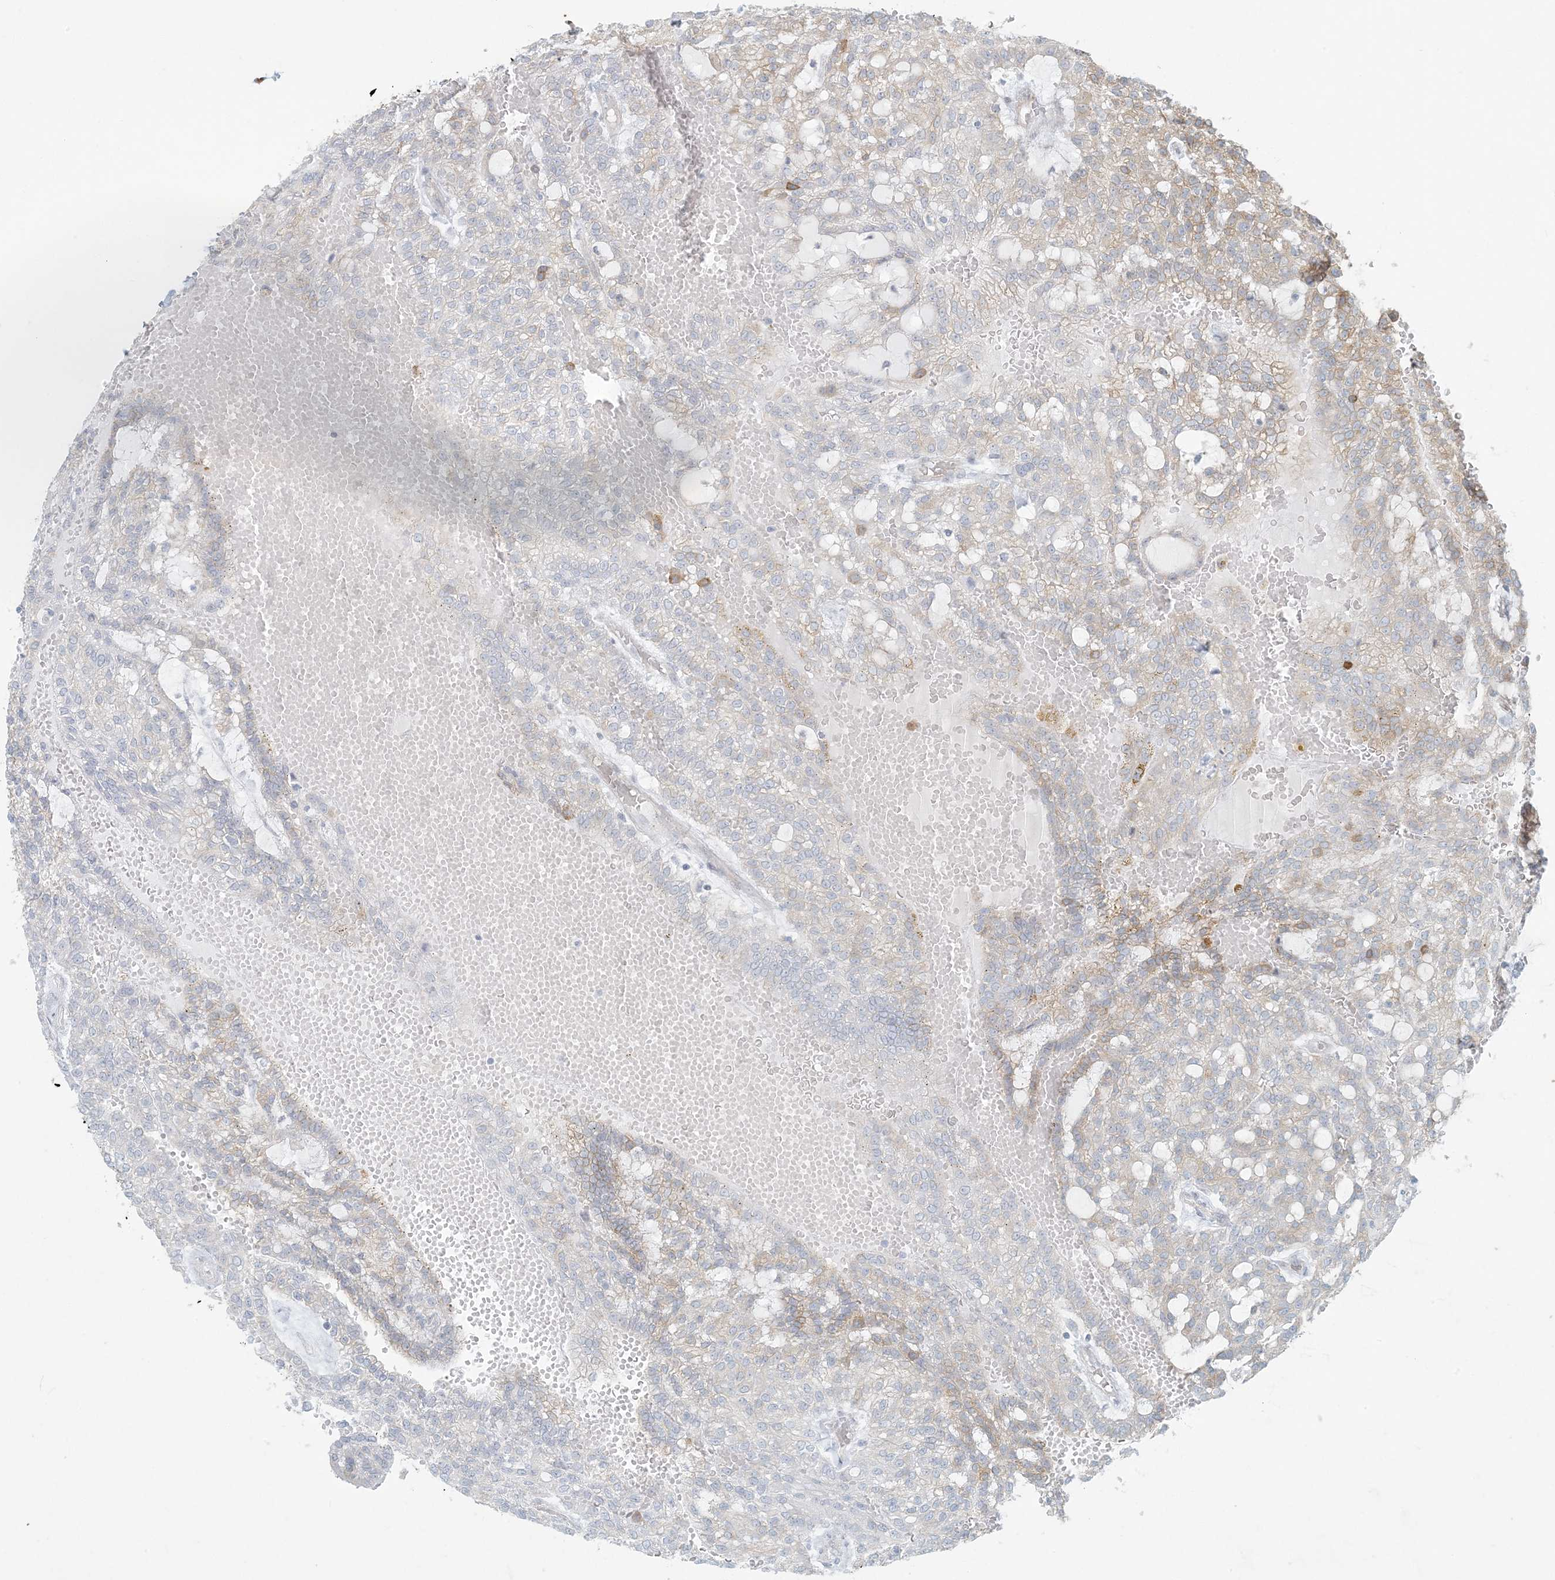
{"staining": {"intensity": "weak", "quantity": "<25%", "location": "cytoplasmic/membranous"}, "tissue": "renal cancer", "cell_type": "Tumor cells", "image_type": "cancer", "snomed": [{"axis": "morphology", "description": "Adenocarcinoma, NOS"}, {"axis": "topography", "description": "Kidney"}], "caption": "An immunohistochemistry photomicrograph of renal cancer is shown. There is no staining in tumor cells of renal cancer.", "gene": "BCORL1", "patient": {"sex": "male", "age": 63}}